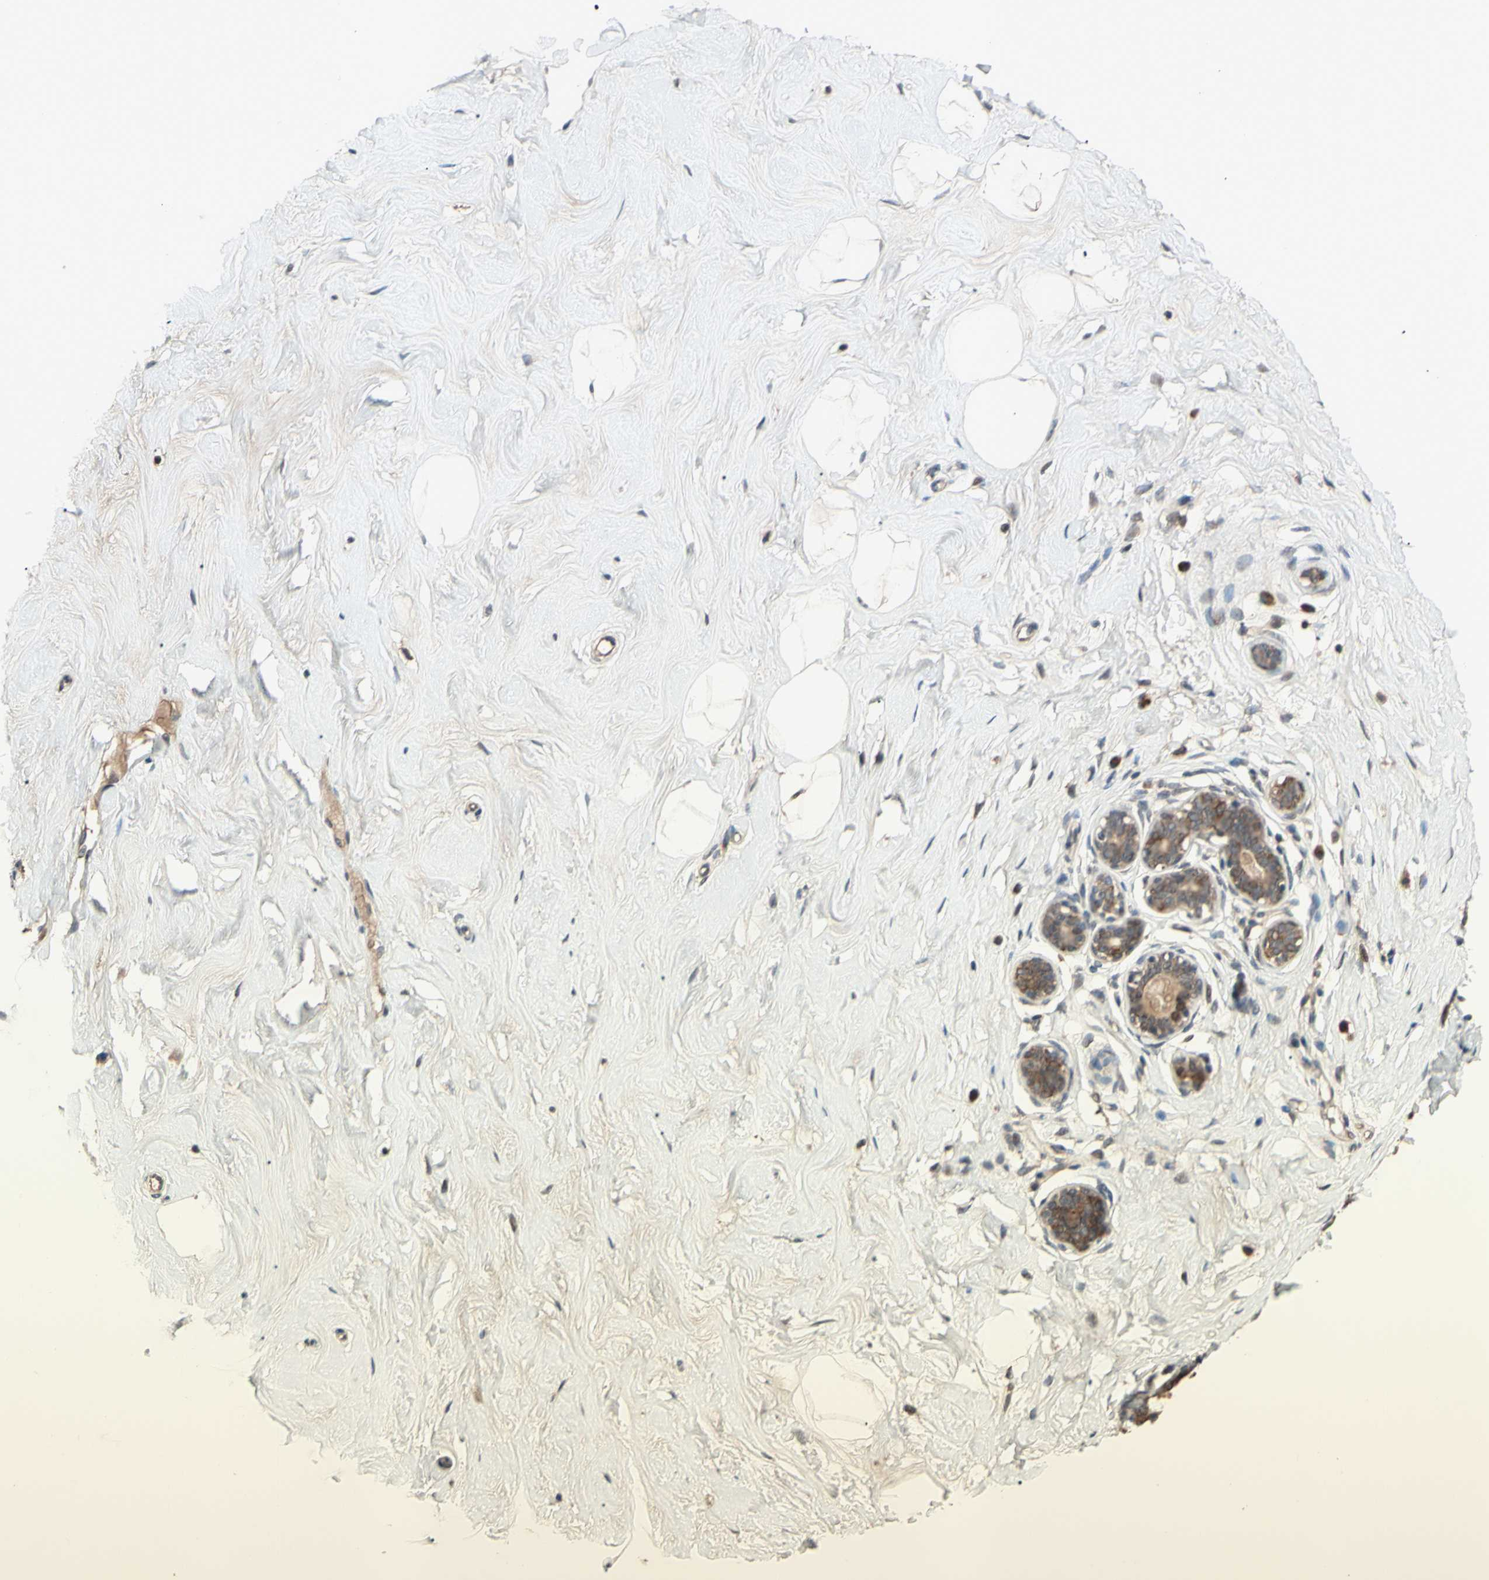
{"staining": {"intensity": "negative", "quantity": "none", "location": "none"}, "tissue": "breast", "cell_type": "Adipocytes", "image_type": "normal", "snomed": [{"axis": "morphology", "description": "Normal tissue, NOS"}, {"axis": "topography", "description": "Breast"}], "caption": "Immunohistochemistry (IHC) photomicrograph of normal breast stained for a protein (brown), which demonstrates no expression in adipocytes.", "gene": "CD164", "patient": {"sex": "female", "age": 23}}